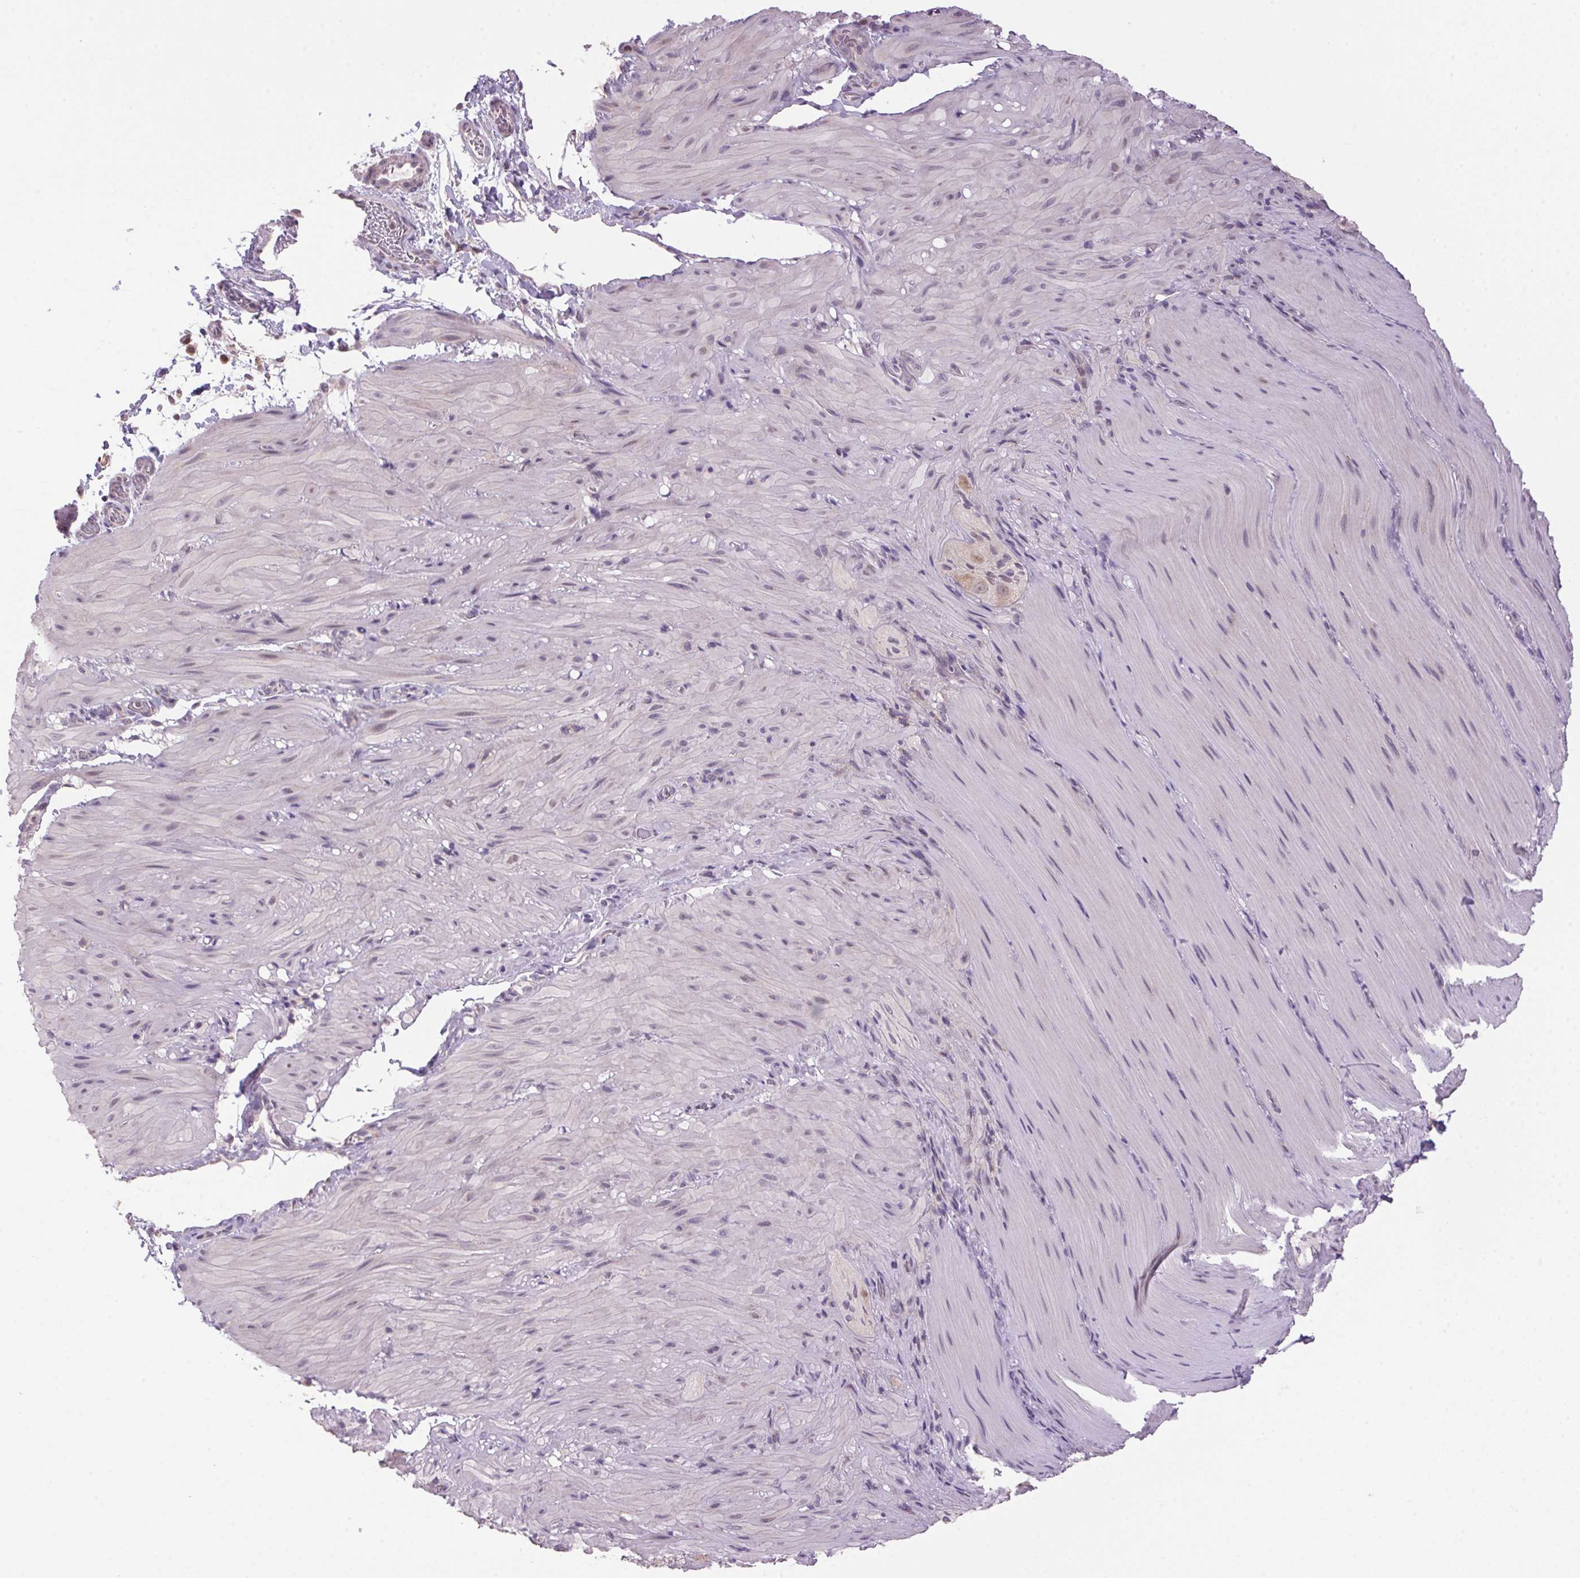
{"staining": {"intensity": "weak", "quantity": "<25%", "location": "nuclear"}, "tissue": "smooth muscle", "cell_type": "Smooth muscle cells", "image_type": "normal", "snomed": [{"axis": "morphology", "description": "Normal tissue, NOS"}, {"axis": "topography", "description": "Smooth muscle"}, {"axis": "topography", "description": "Colon"}], "caption": "A photomicrograph of smooth muscle stained for a protein exhibits no brown staining in smooth muscle cells. The staining was performed using DAB (3,3'-diaminobenzidine) to visualize the protein expression in brown, while the nuclei were stained in blue with hematoxylin (Magnification: 20x).", "gene": "VWA3B", "patient": {"sex": "male", "age": 73}}